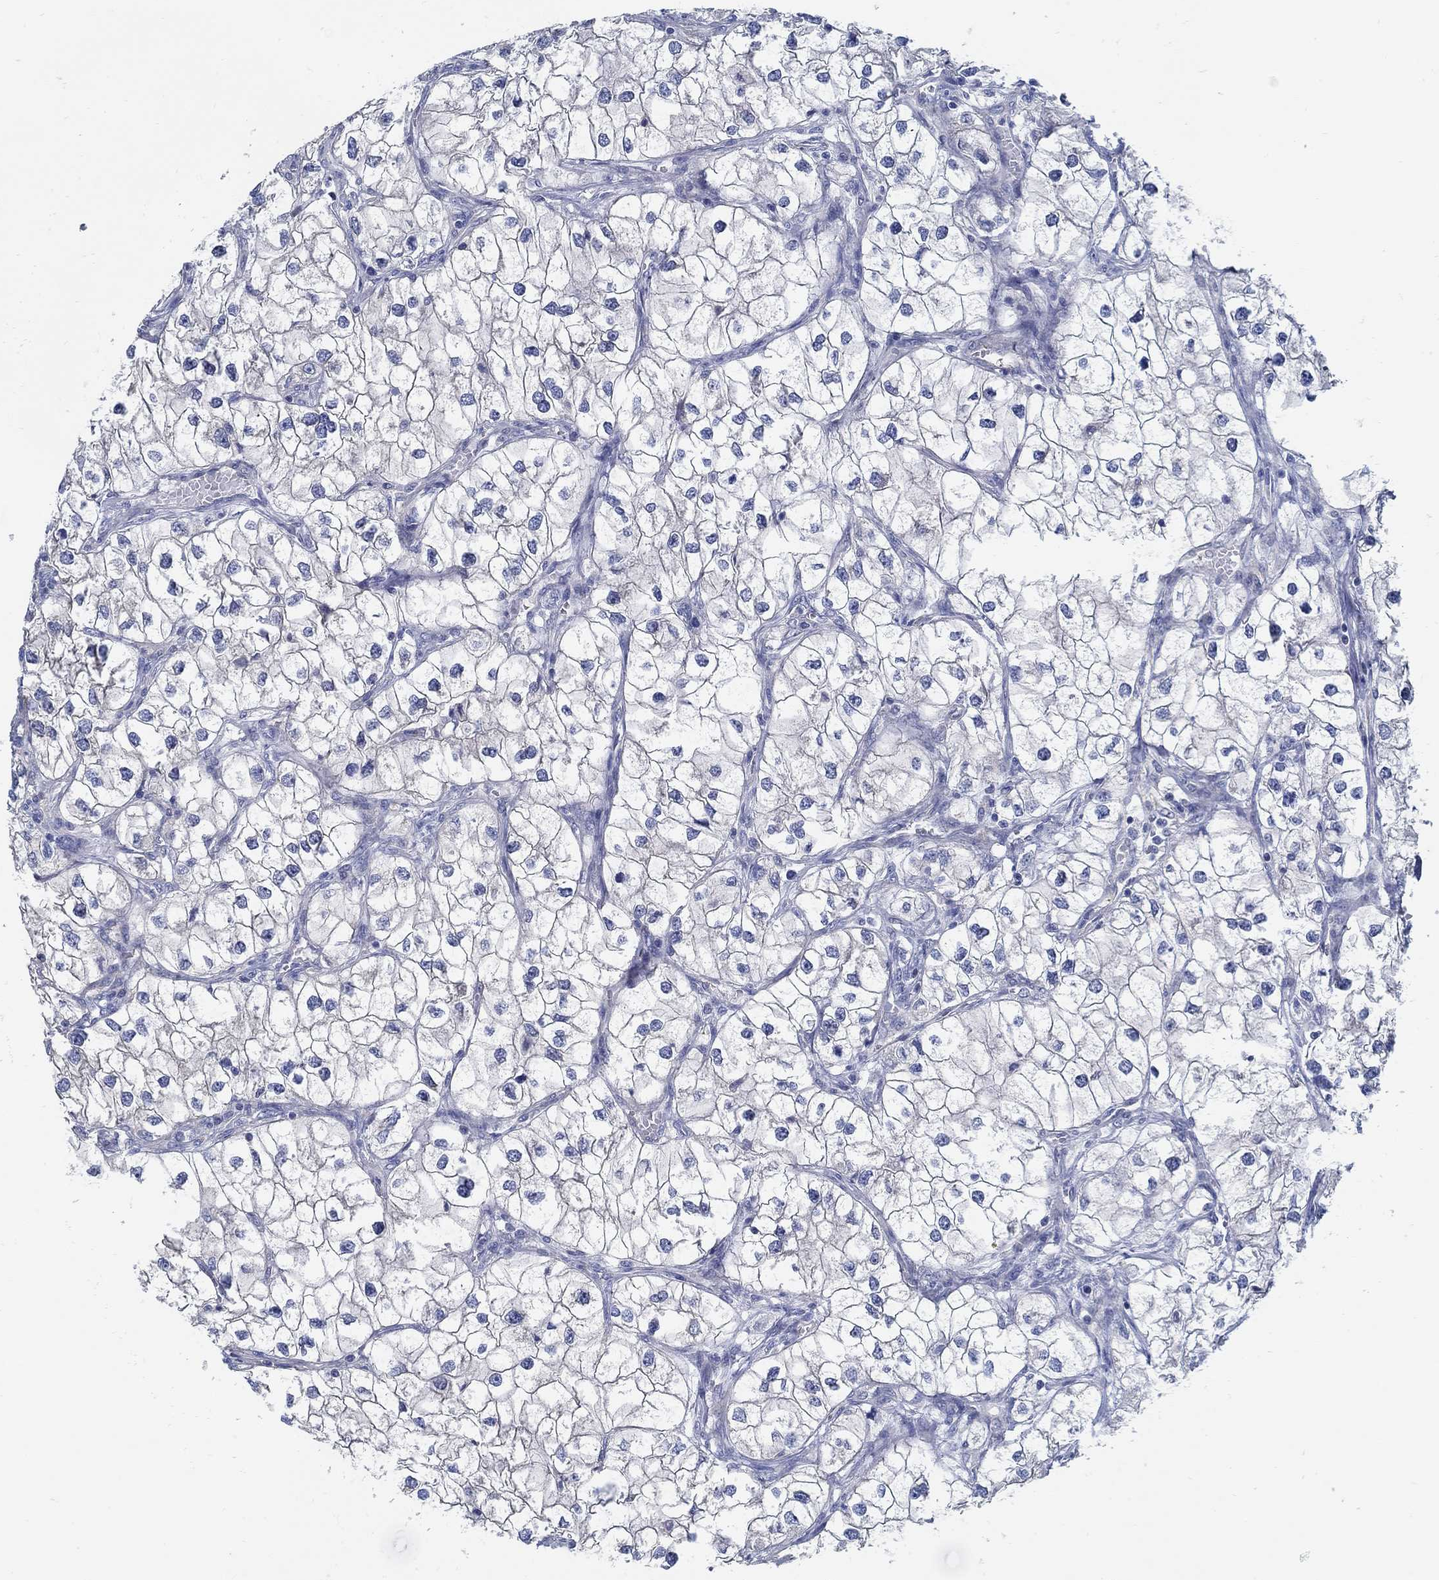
{"staining": {"intensity": "negative", "quantity": "none", "location": "none"}, "tissue": "renal cancer", "cell_type": "Tumor cells", "image_type": "cancer", "snomed": [{"axis": "morphology", "description": "Adenocarcinoma, NOS"}, {"axis": "topography", "description": "Kidney"}], "caption": "Immunohistochemical staining of renal cancer (adenocarcinoma) reveals no significant positivity in tumor cells.", "gene": "C15orf39", "patient": {"sex": "male", "age": 59}}